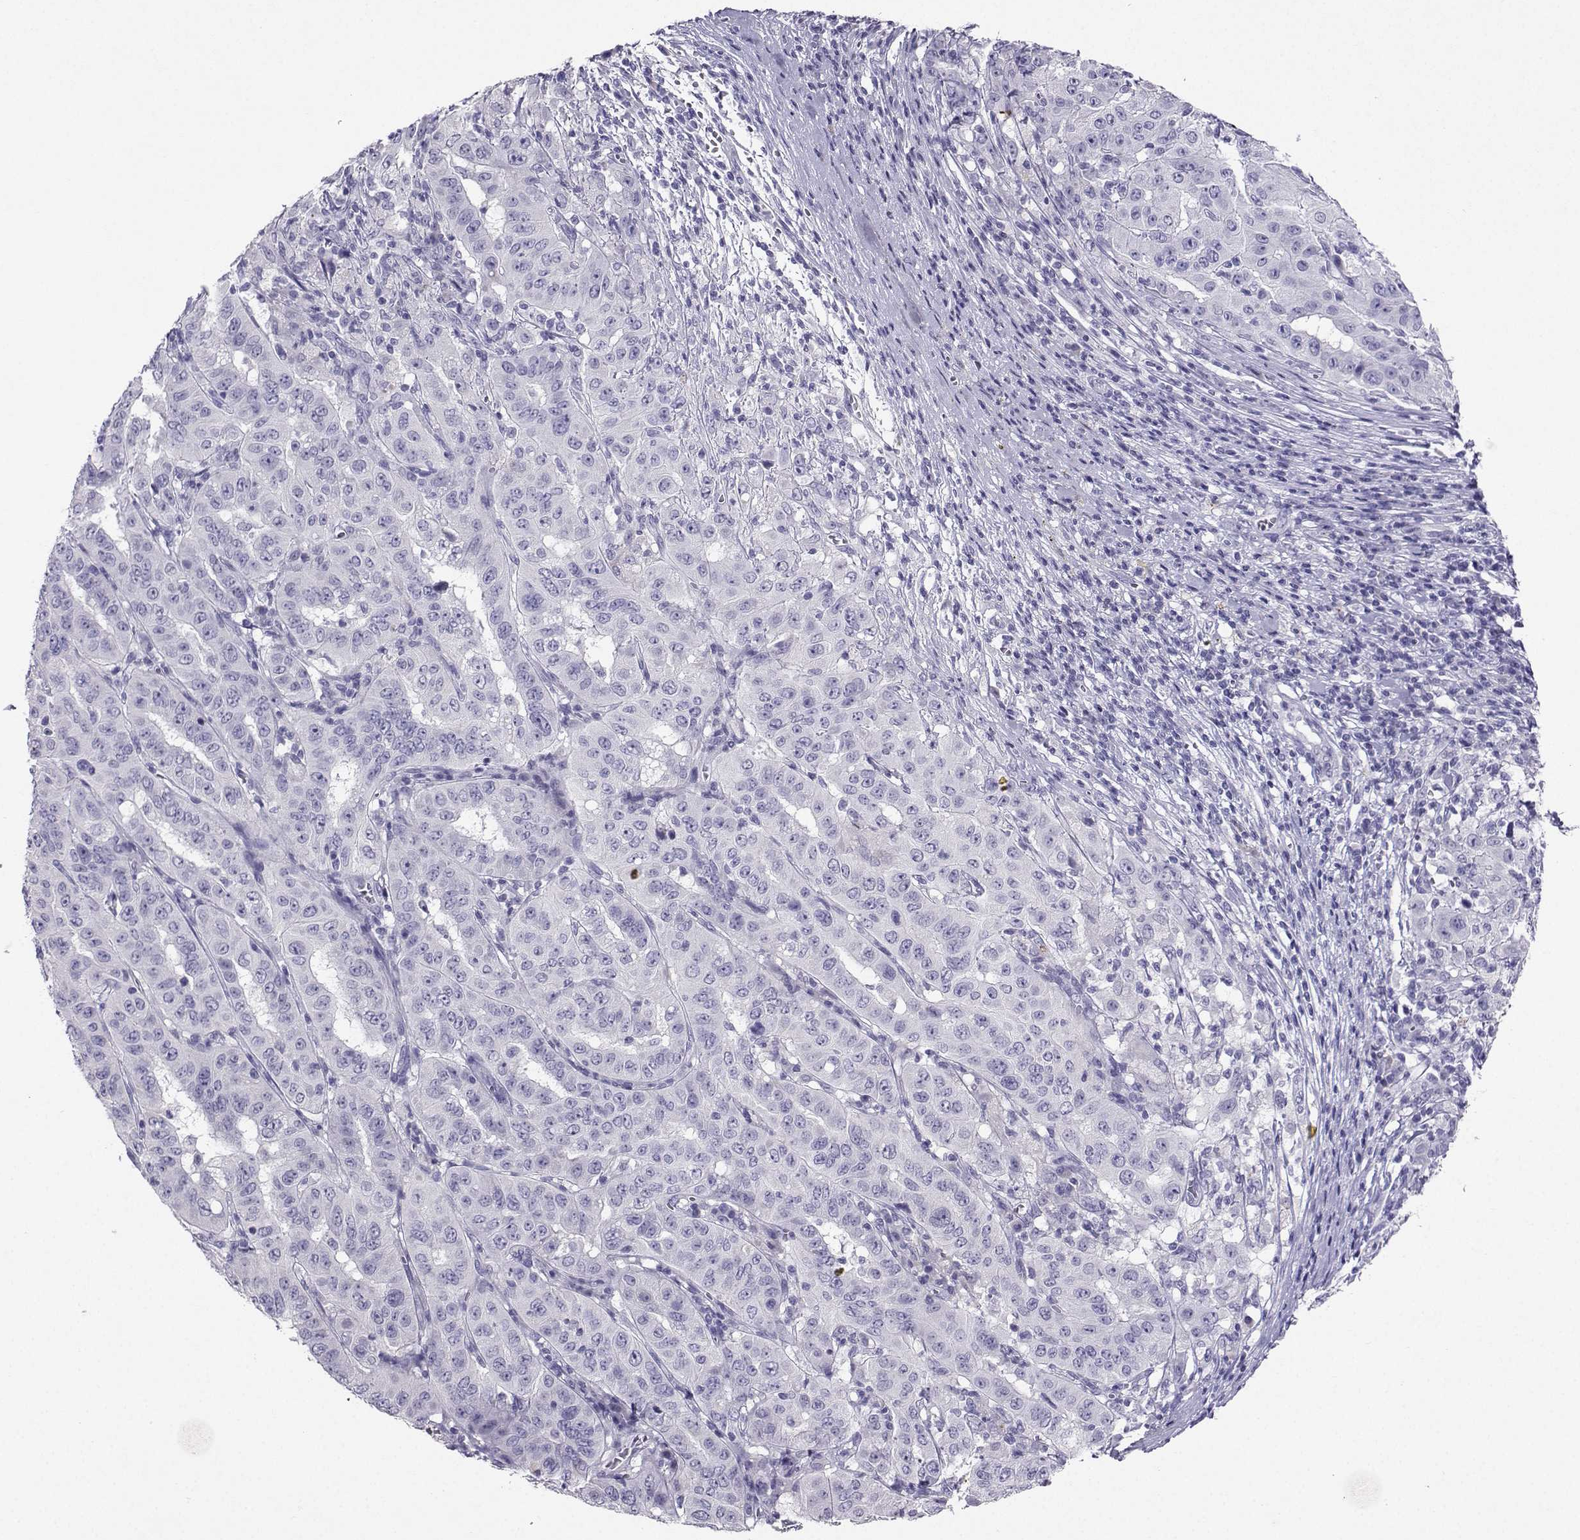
{"staining": {"intensity": "negative", "quantity": "none", "location": "none"}, "tissue": "pancreatic cancer", "cell_type": "Tumor cells", "image_type": "cancer", "snomed": [{"axis": "morphology", "description": "Adenocarcinoma, NOS"}, {"axis": "topography", "description": "Pancreas"}], "caption": "This histopathology image is of pancreatic adenocarcinoma stained with immunohistochemistry (IHC) to label a protein in brown with the nuclei are counter-stained blue. There is no positivity in tumor cells.", "gene": "GRIK4", "patient": {"sex": "male", "age": 63}}